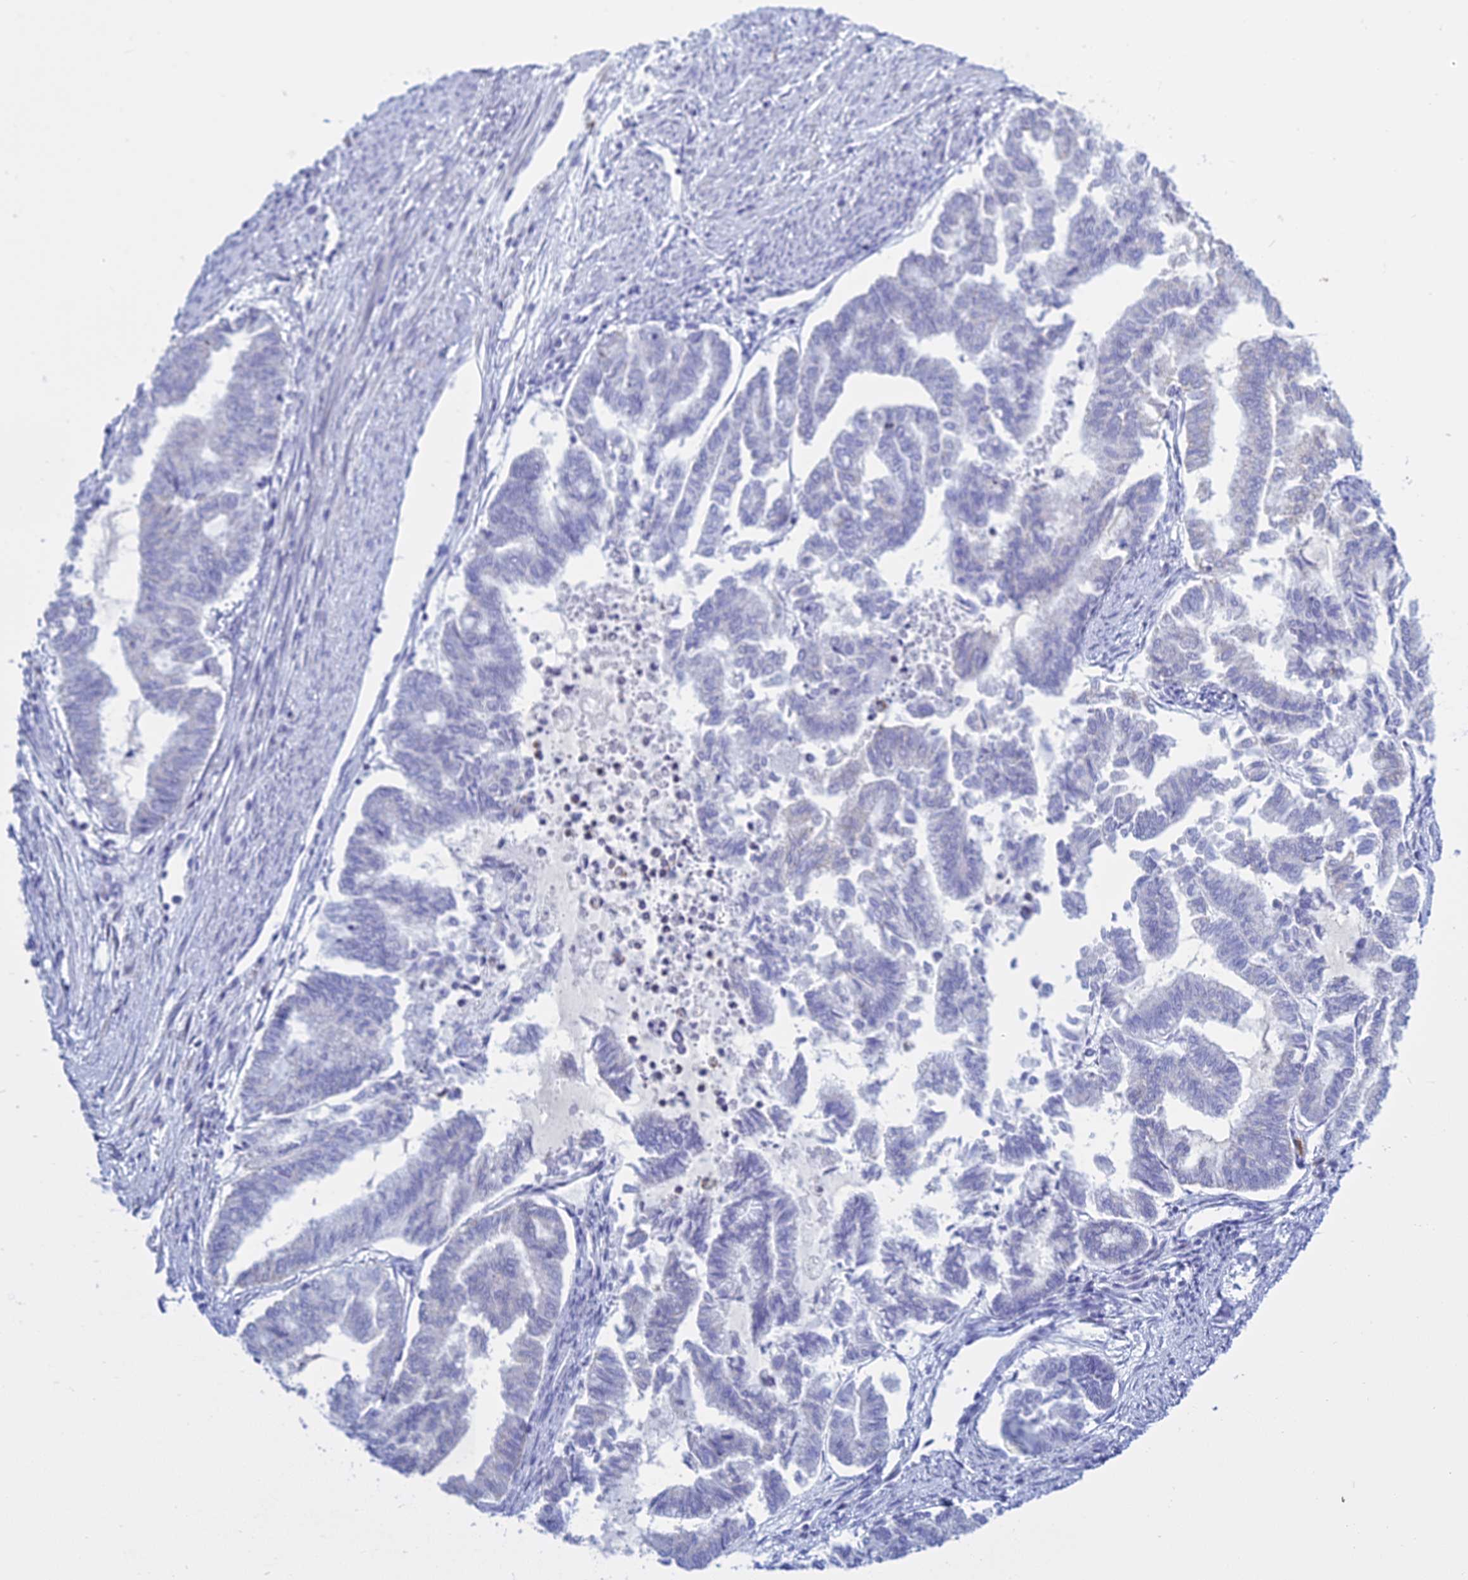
{"staining": {"intensity": "negative", "quantity": "none", "location": "none"}, "tissue": "endometrial cancer", "cell_type": "Tumor cells", "image_type": "cancer", "snomed": [{"axis": "morphology", "description": "Adenocarcinoma, NOS"}, {"axis": "topography", "description": "Endometrium"}], "caption": "Tumor cells are negative for protein expression in human adenocarcinoma (endometrial). (Brightfield microscopy of DAB (3,3'-diaminobenzidine) immunohistochemistry at high magnification).", "gene": "KLF14", "patient": {"sex": "female", "age": 79}}